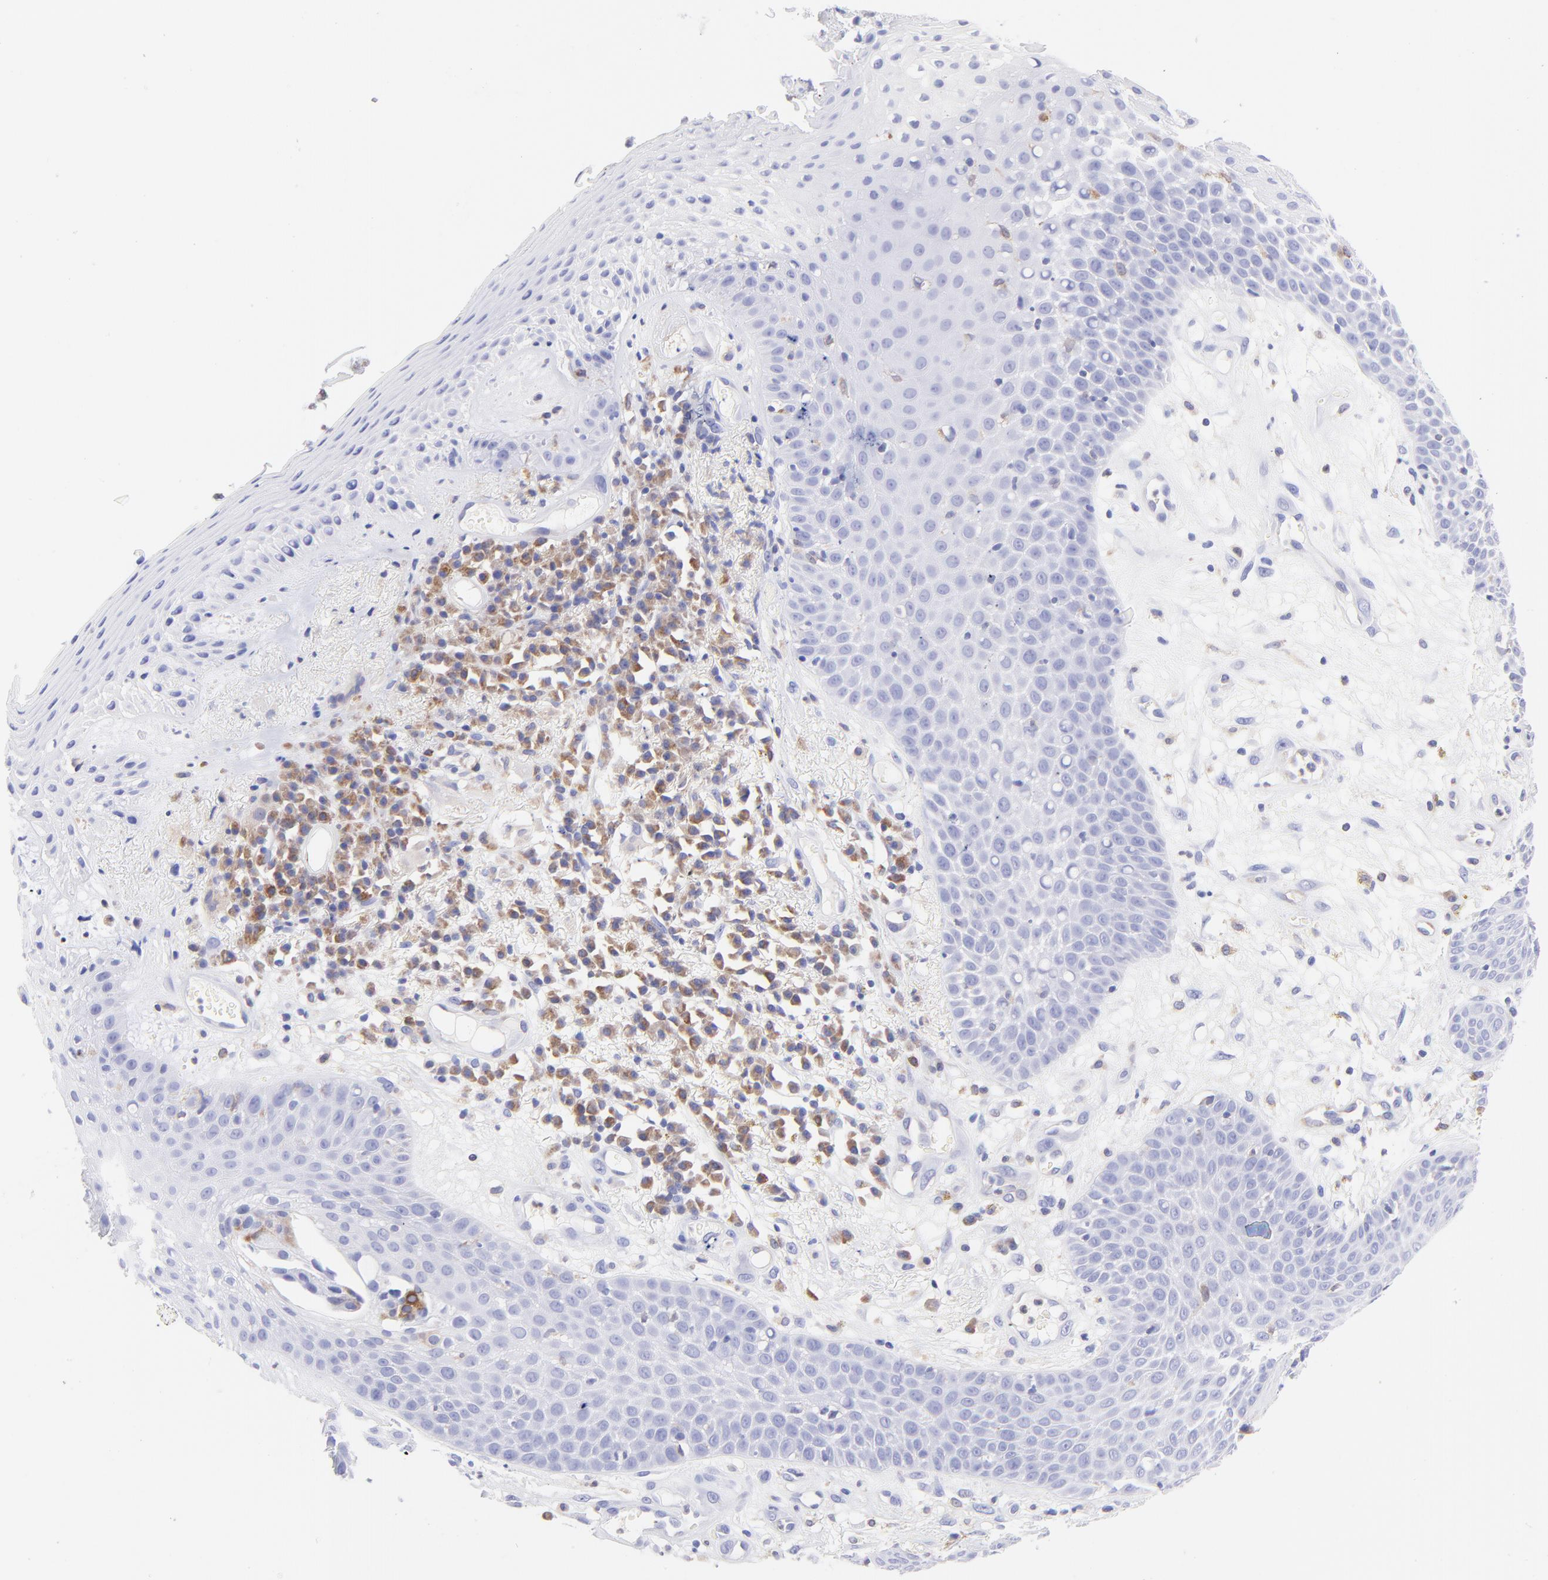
{"staining": {"intensity": "negative", "quantity": "none", "location": "none"}, "tissue": "skin cancer", "cell_type": "Tumor cells", "image_type": "cancer", "snomed": [{"axis": "morphology", "description": "Squamous cell carcinoma, NOS"}, {"axis": "topography", "description": "Skin"}], "caption": "Squamous cell carcinoma (skin) was stained to show a protein in brown. There is no significant positivity in tumor cells.", "gene": "IRAG2", "patient": {"sex": "male", "age": 65}}